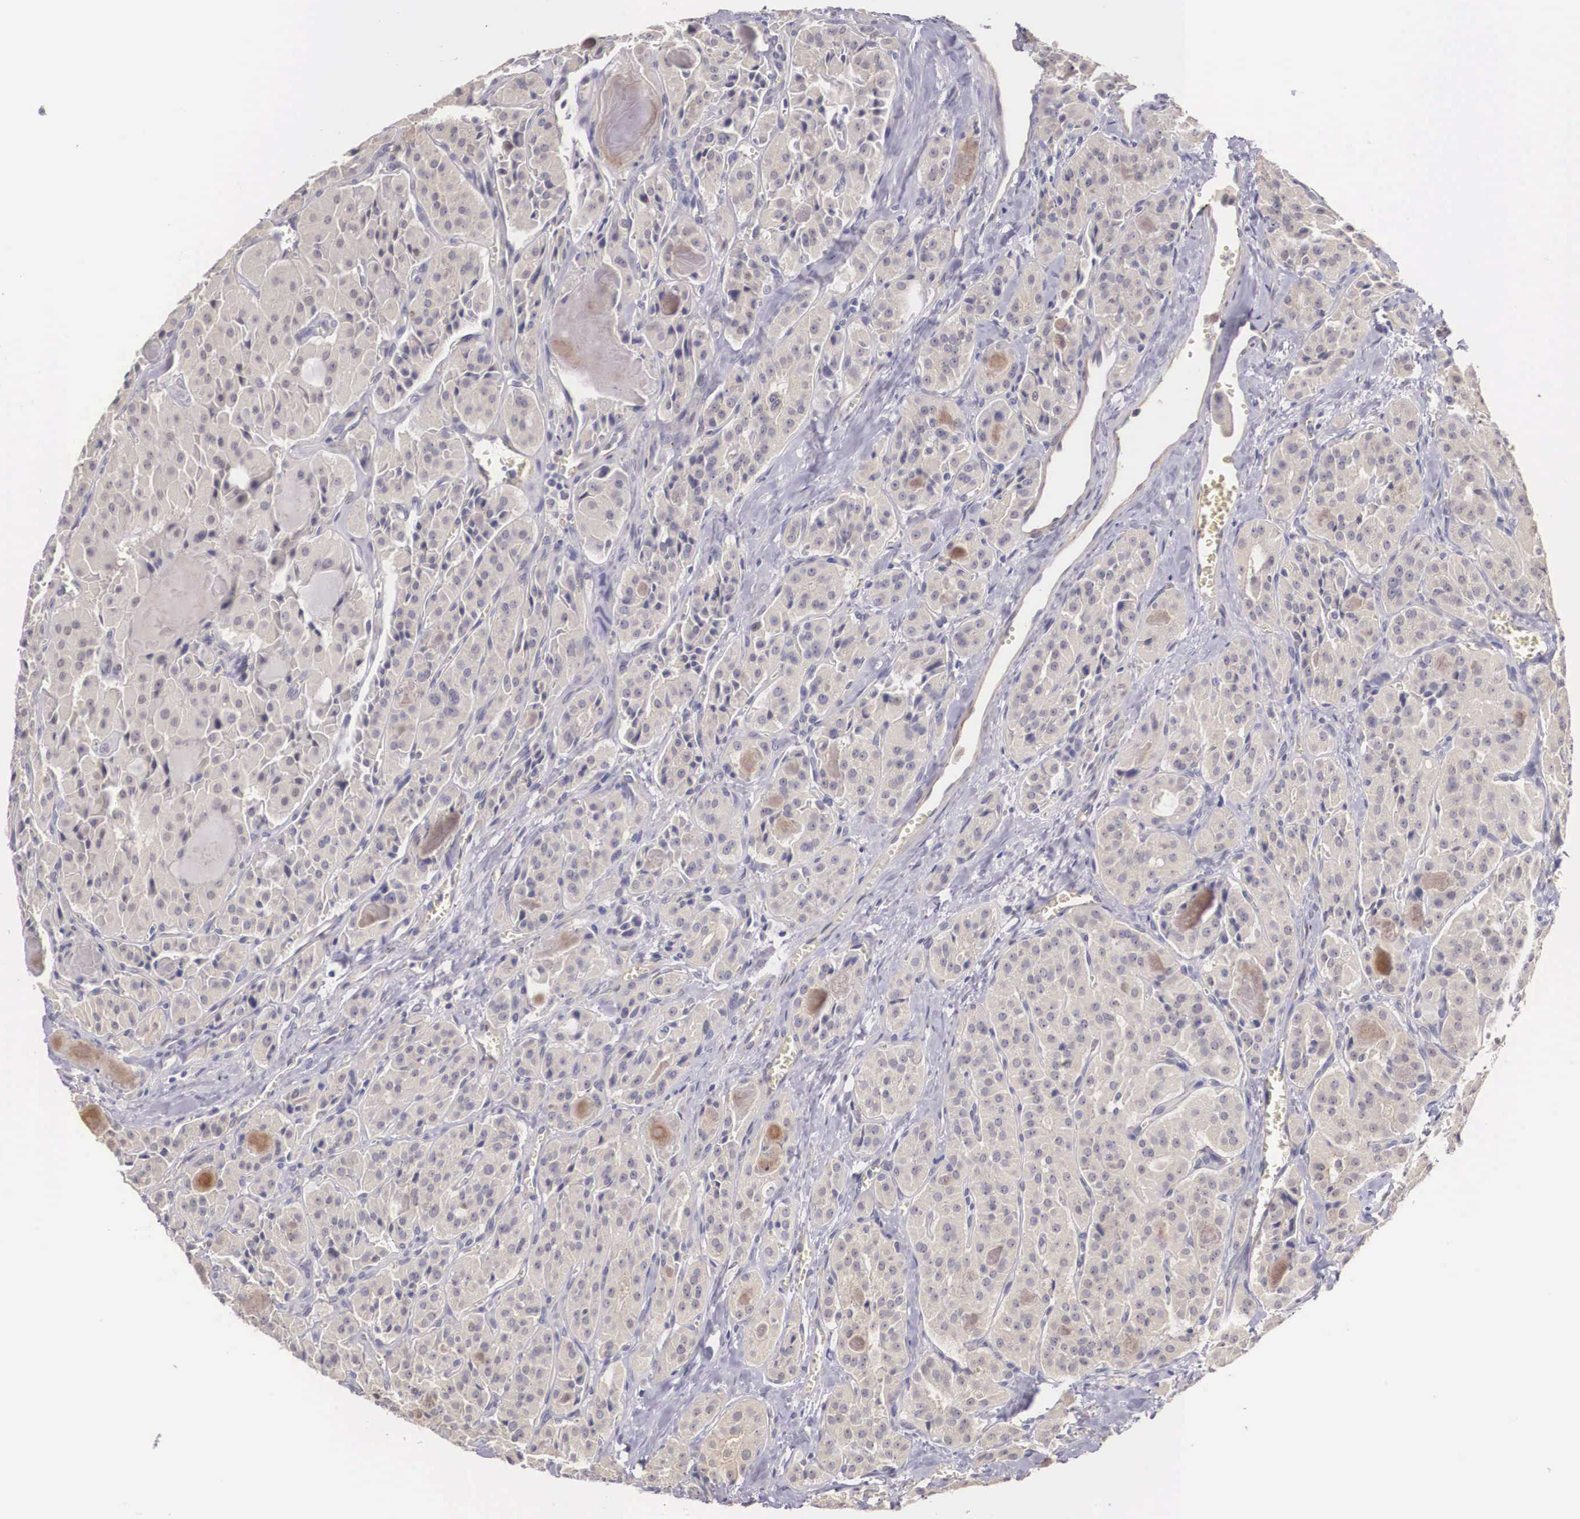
{"staining": {"intensity": "negative", "quantity": "none", "location": "none"}, "tissue": "thyroid cancer", "cell_type": "Tumor cells", "image_type": "cancer", "snomed": [{"axis": "morphology", "description": "Carcinoma, NOS"}, {"axis": "topography", "description": "Thyroid gland"}], "caption": "Immunohistochemical staining of thyroid cancer exhibits no significant expression in tumor cells.", "gene": "ENOX2", "patient": {"sex": "male", "age": 76}}